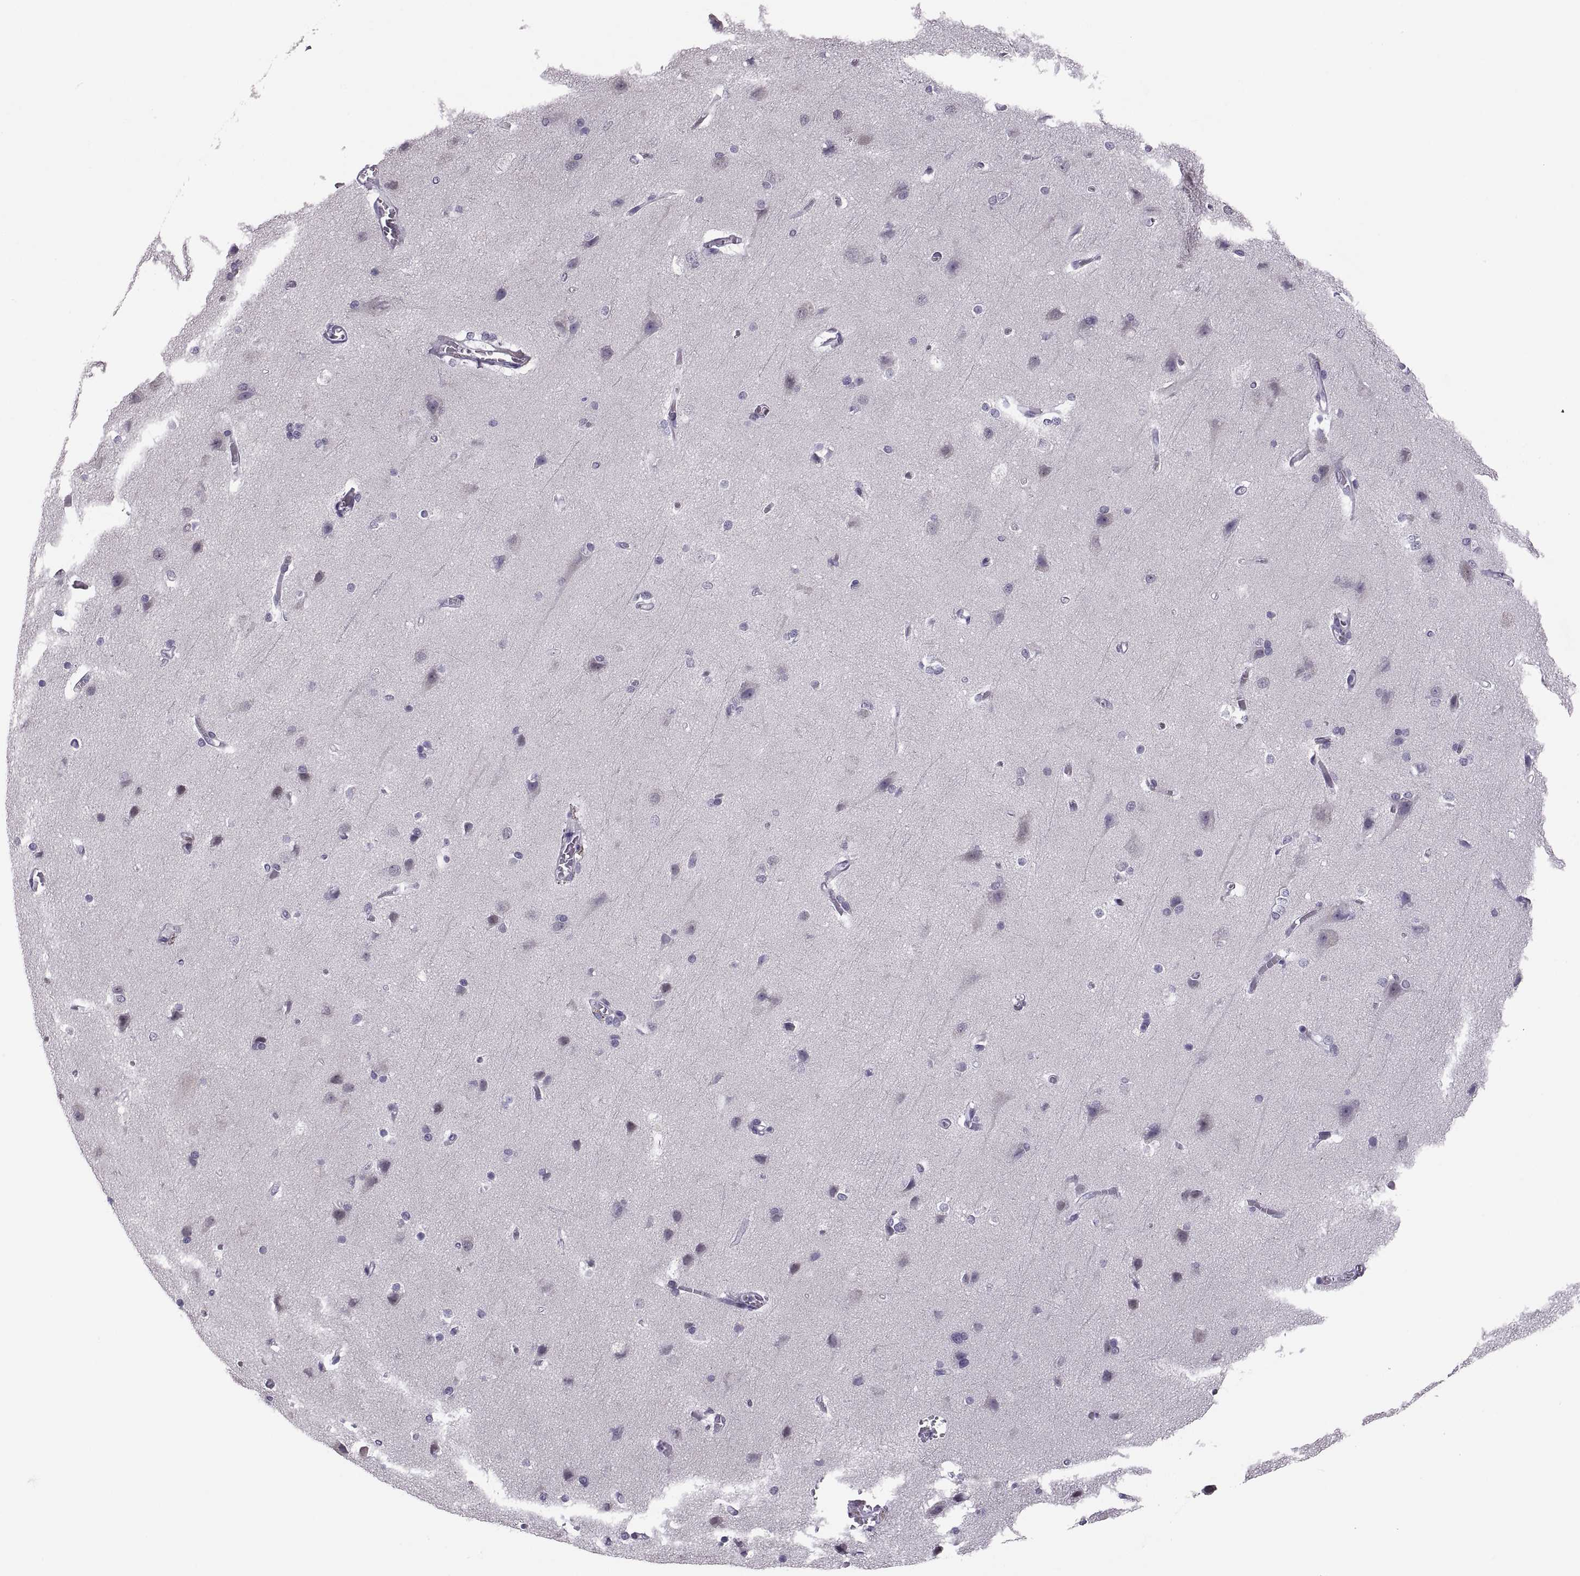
{"staining": {"intensity": "negative", "quantity": "none", "location": "none"}, "tissue": "cerebral cortex", "cell_type": "Endothelial cells", "image_type": "normal", "snomed": [{"axis": "morphology", "description": "Normal tissue, NOS"}, {"axis": "topography", "description": "Cerebral cortex"}], "caption": "Immunohistochemical staining of normal human cerebral cortex reveals no significant positivity in endothelial cells.", "gene": "ADH6", "patient": {"sex": "male", "age": 37}}